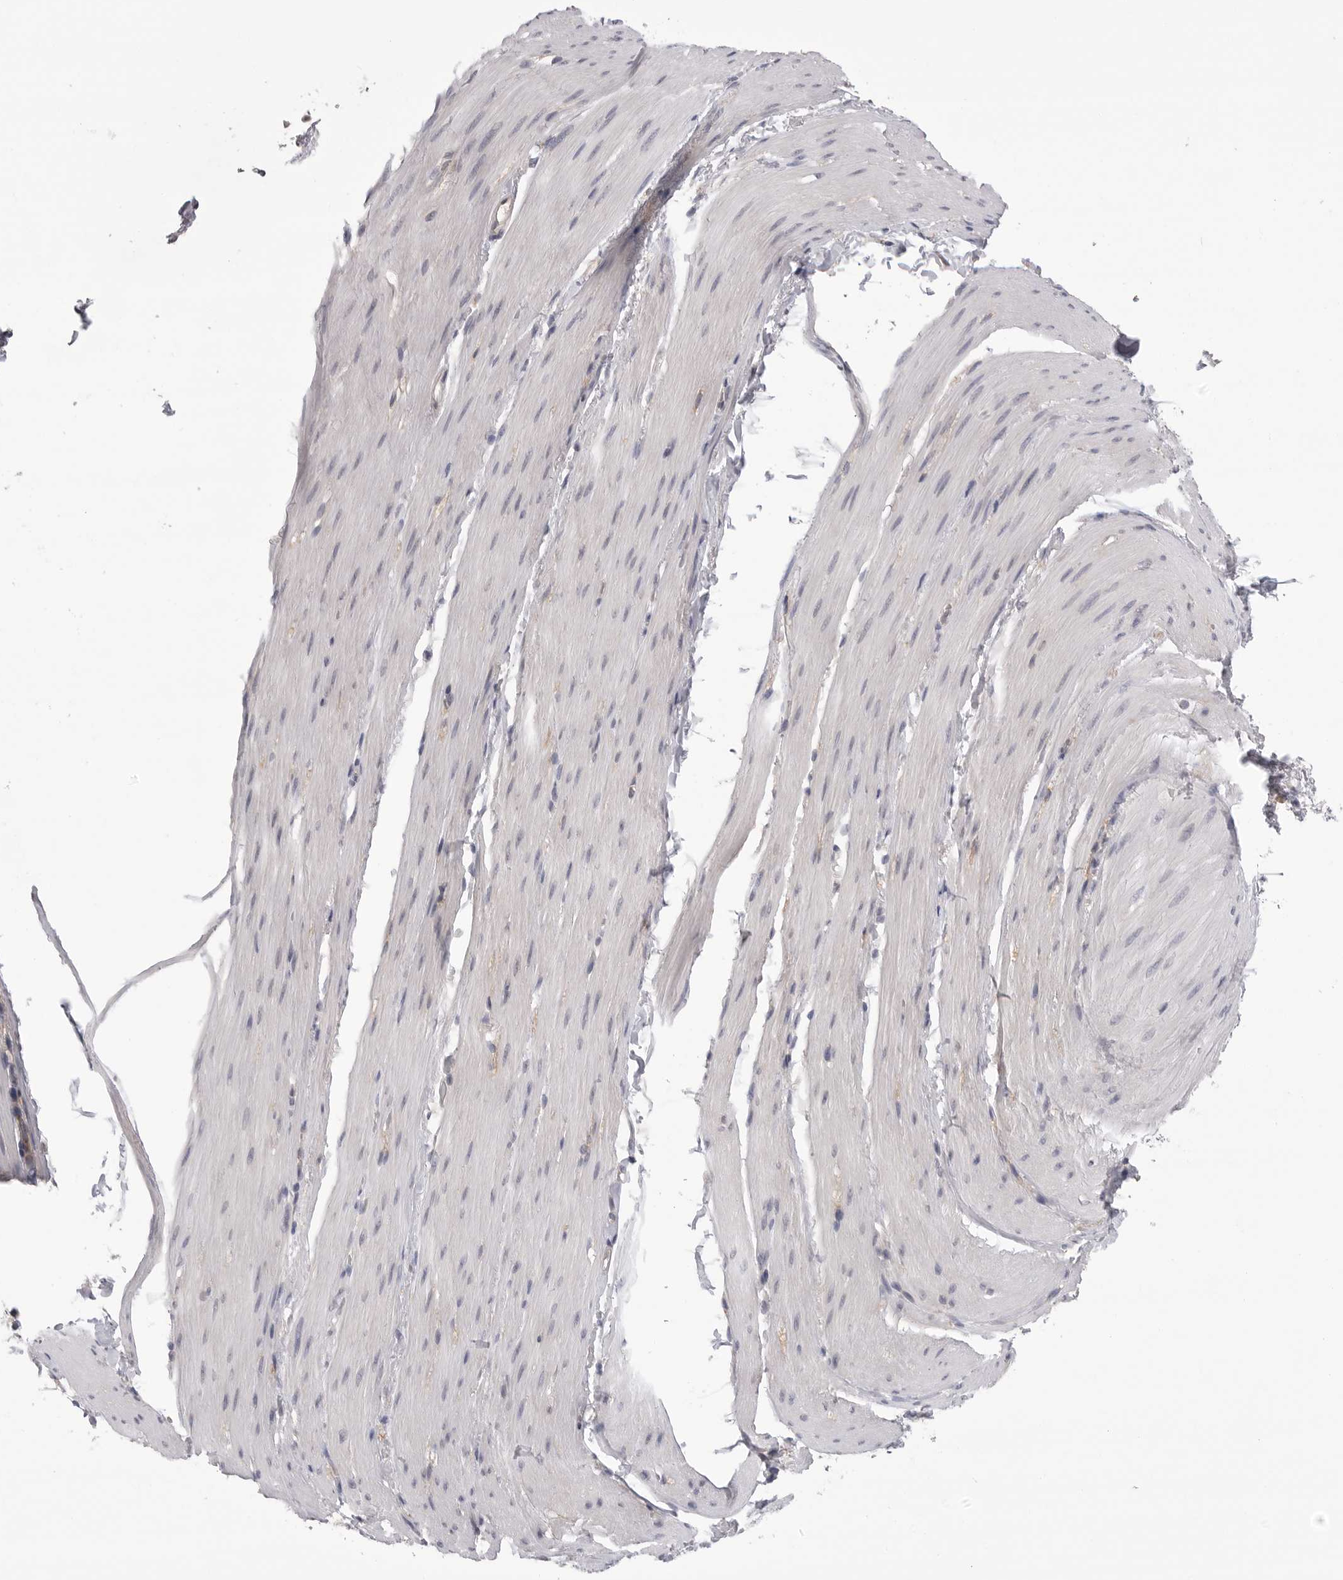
{"staining": {"intensity": "negative", "quantity": "none", "location": "none"}, "tissue": "smooth muscle", "cell_type": "Smooth muscle cells", "image_type": "normal", "snomed": [{"axis": "morphology", "description": "Normal tissue, NOS"}, {"axis": "topography", "description": "Smooth muscle"}, {"axis": "topography", "description": "Small intestine"}], "caption": "A micrograph of smooth muscle stained for a protein displays no brown staining in smooth muscle cells. (IHC, brightfield microscopy, high magnification).", "gene": "DLGAP3", "patient": {"sex": "female", "age": 84}}